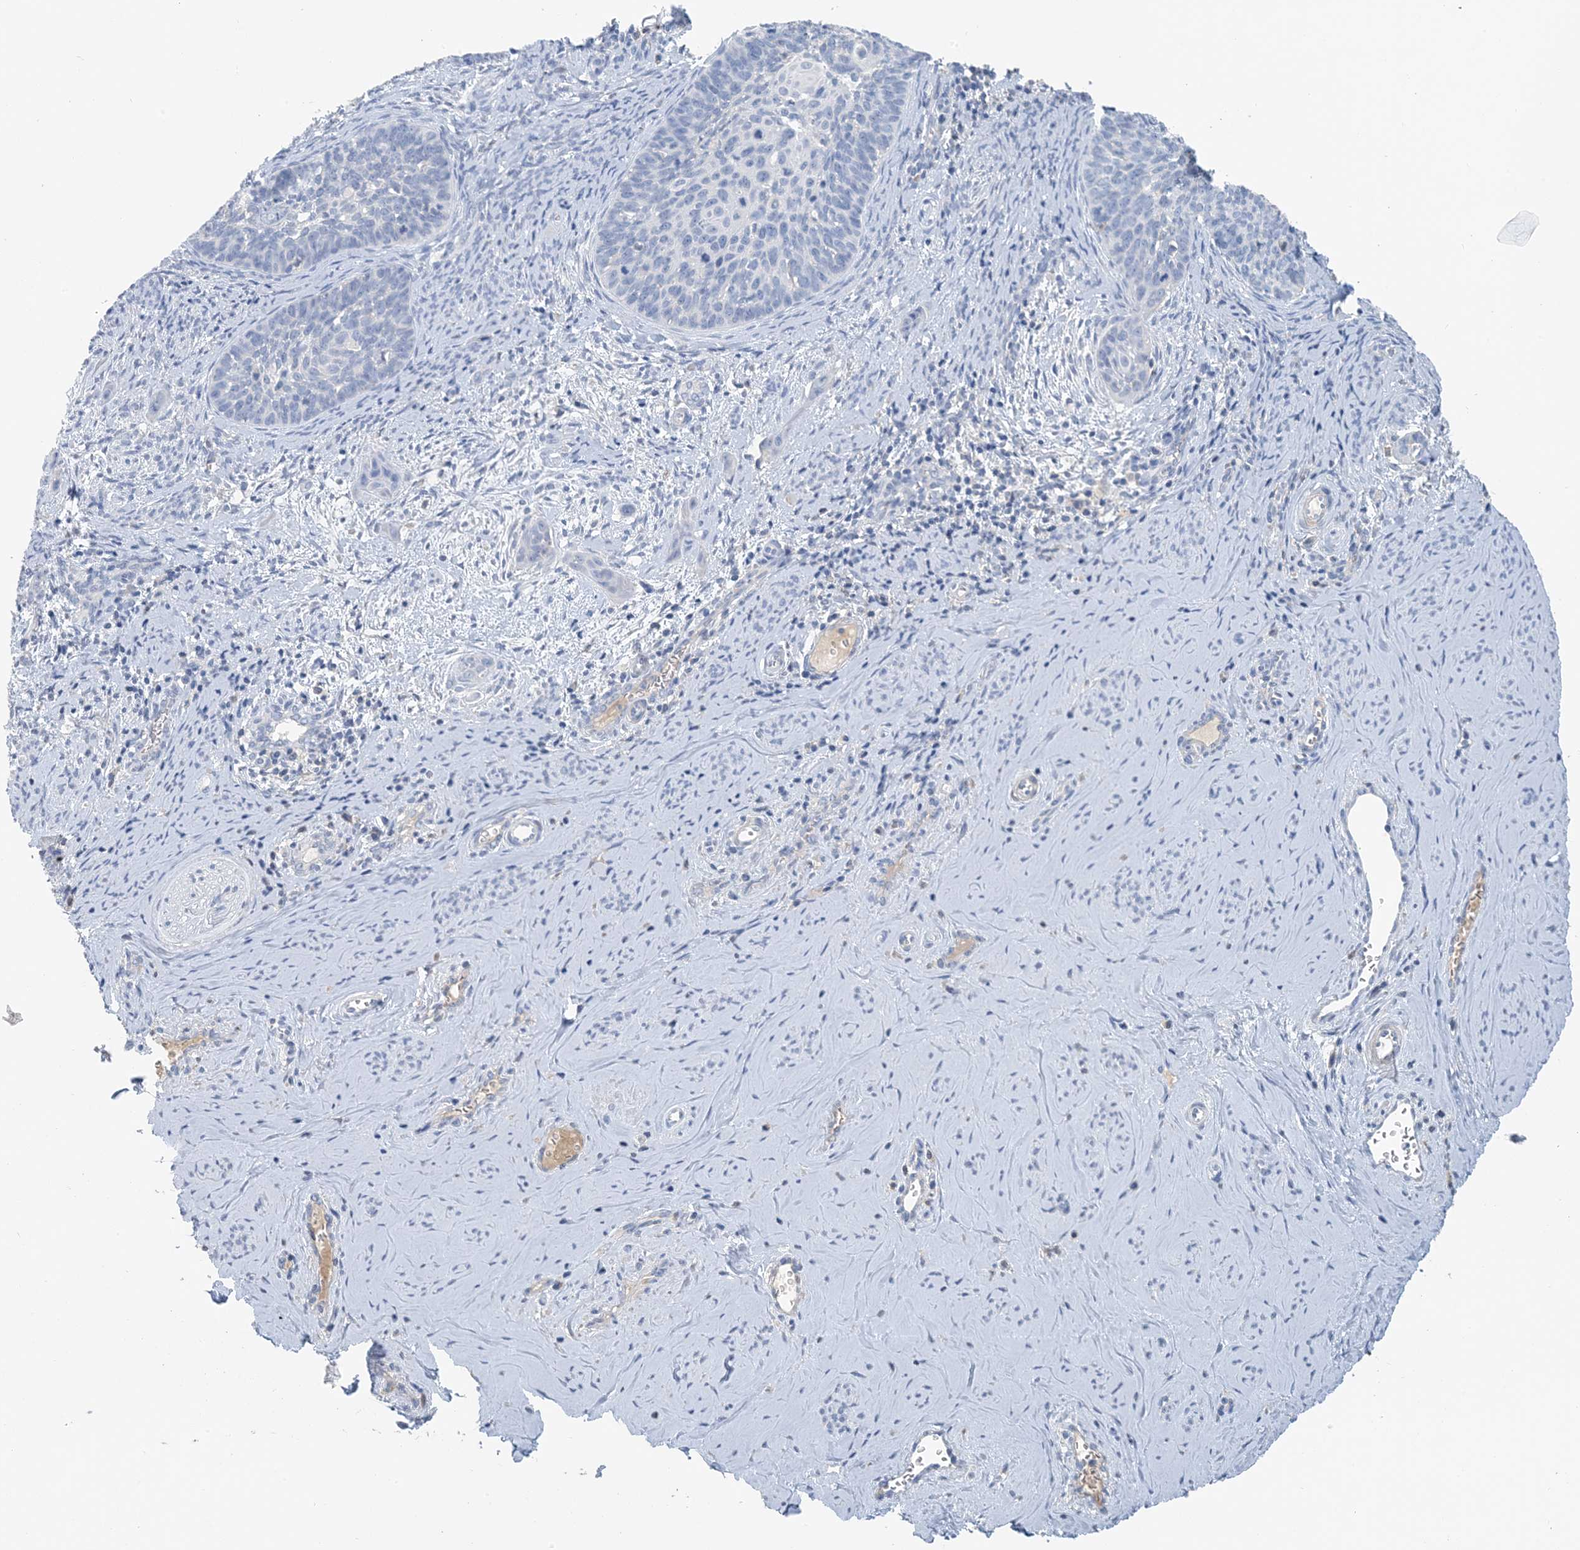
{"staining": {"intensity": "negative", "quantity": "none", "location": "none"}, "tissue": "cervical cancer", "cell_type": "Tumor cells", "image_type": "cancer", "snomed": [{"axis": "morphology", "description": "Squamous cell carcinoma, NOS"}, {"axis": "topography", "description": "Cervix"}], "caption": "Protein analysis of cervical cancer reveals no significant staining in tumor cells.", "gene": "CTRL", "patient": {"sex": "female", "age": 33}}